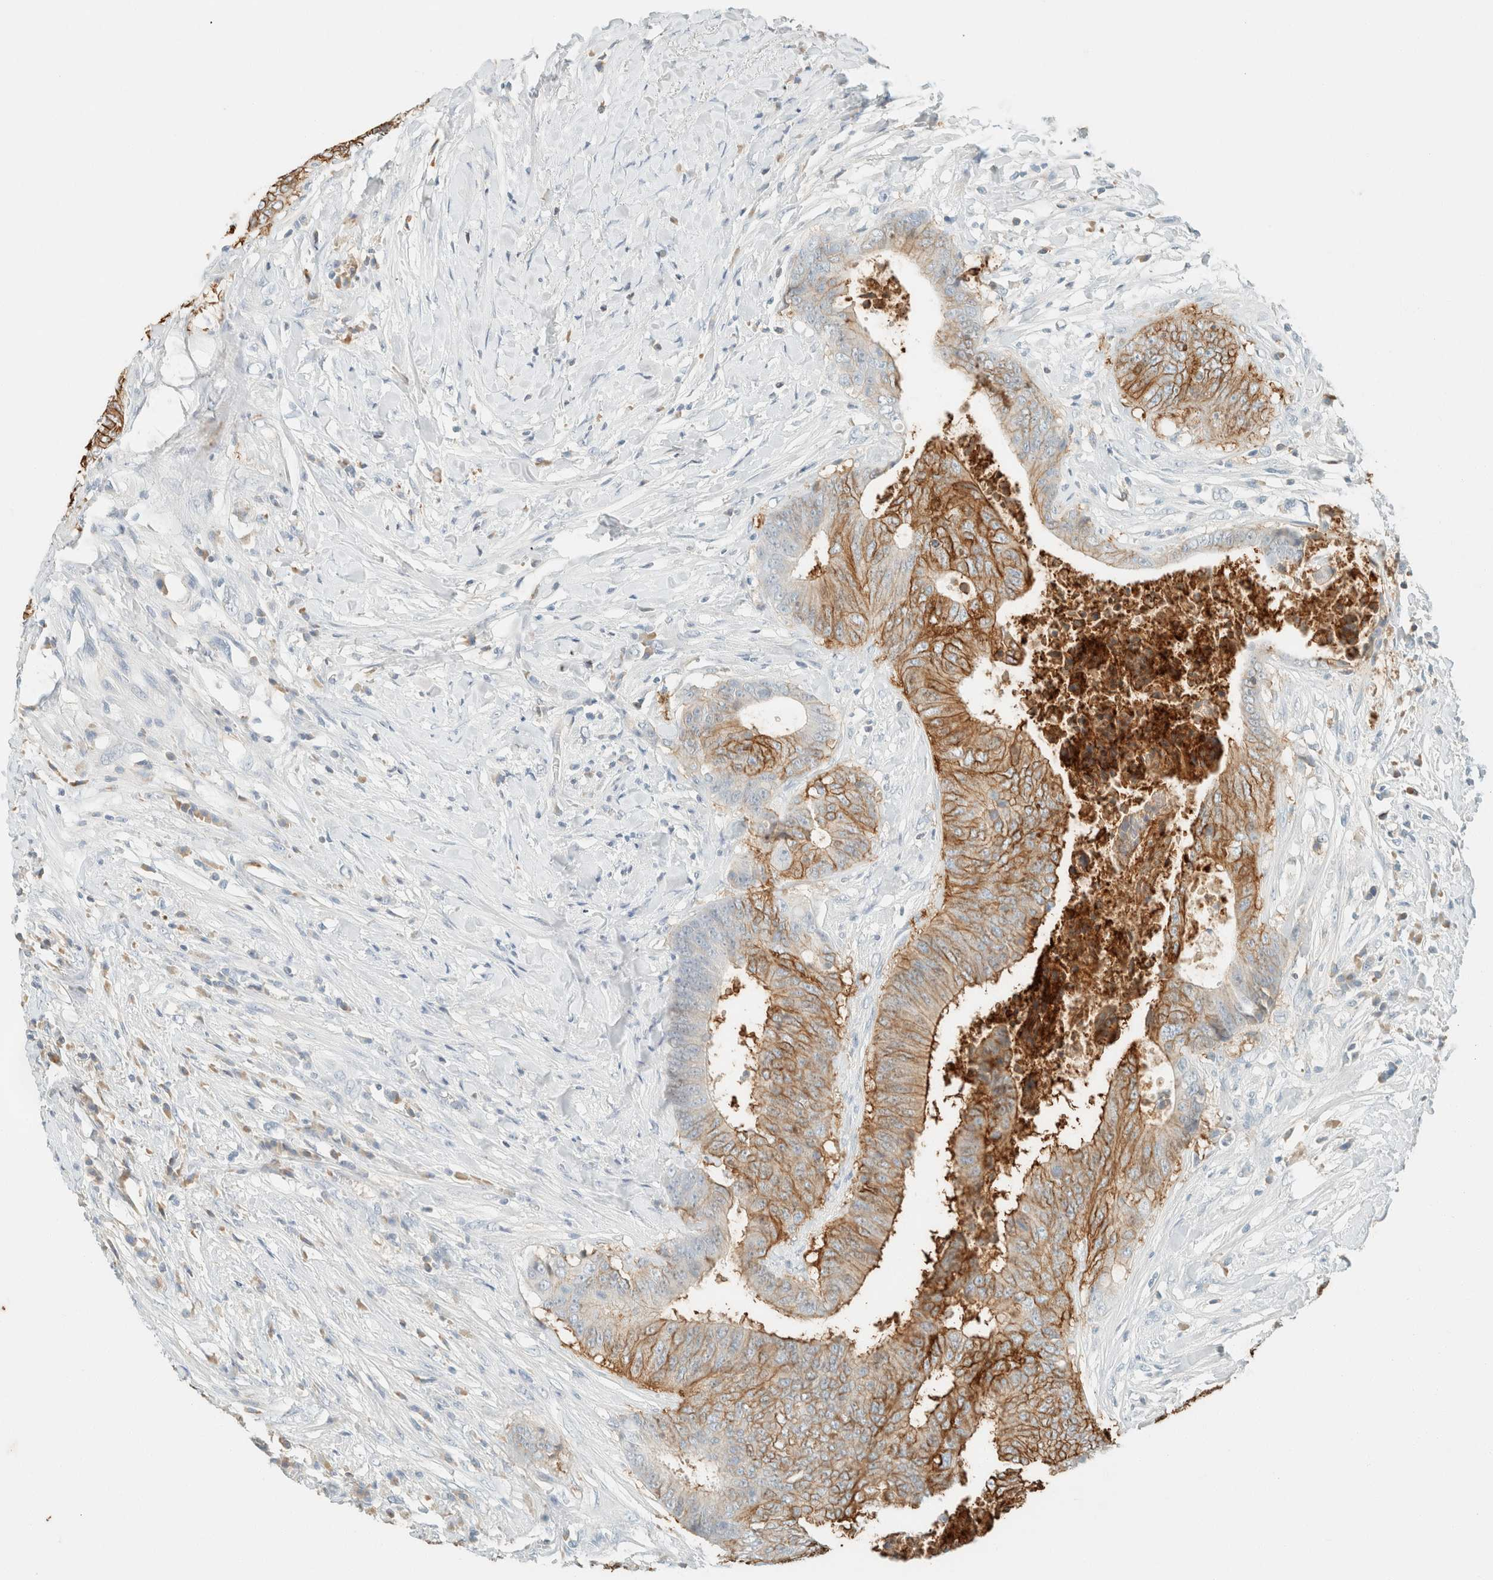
{"staining": {"intensity": "moderate", "quantity": "25%-75%", "location": "cytoplasmic/membranous"}, "tissue": "colorectal cancer", "cell_type": "Tumor cells", "image_type": "cancer", "snomed": [{"axis": "morphology", "description": "Adenocarcinoma, NOS"}, {"axis": "topography", "description": "Rectum"}], "caption": "A photomicrograph showing moderate cytoplasmic/membranous positivity in approximately 25%-75% of tumor cells in colorectal cancer, as visualized by brown immunohistochemical staining.", "gene": "GPA33", "patient": {"sex": "male", "age": 72}}